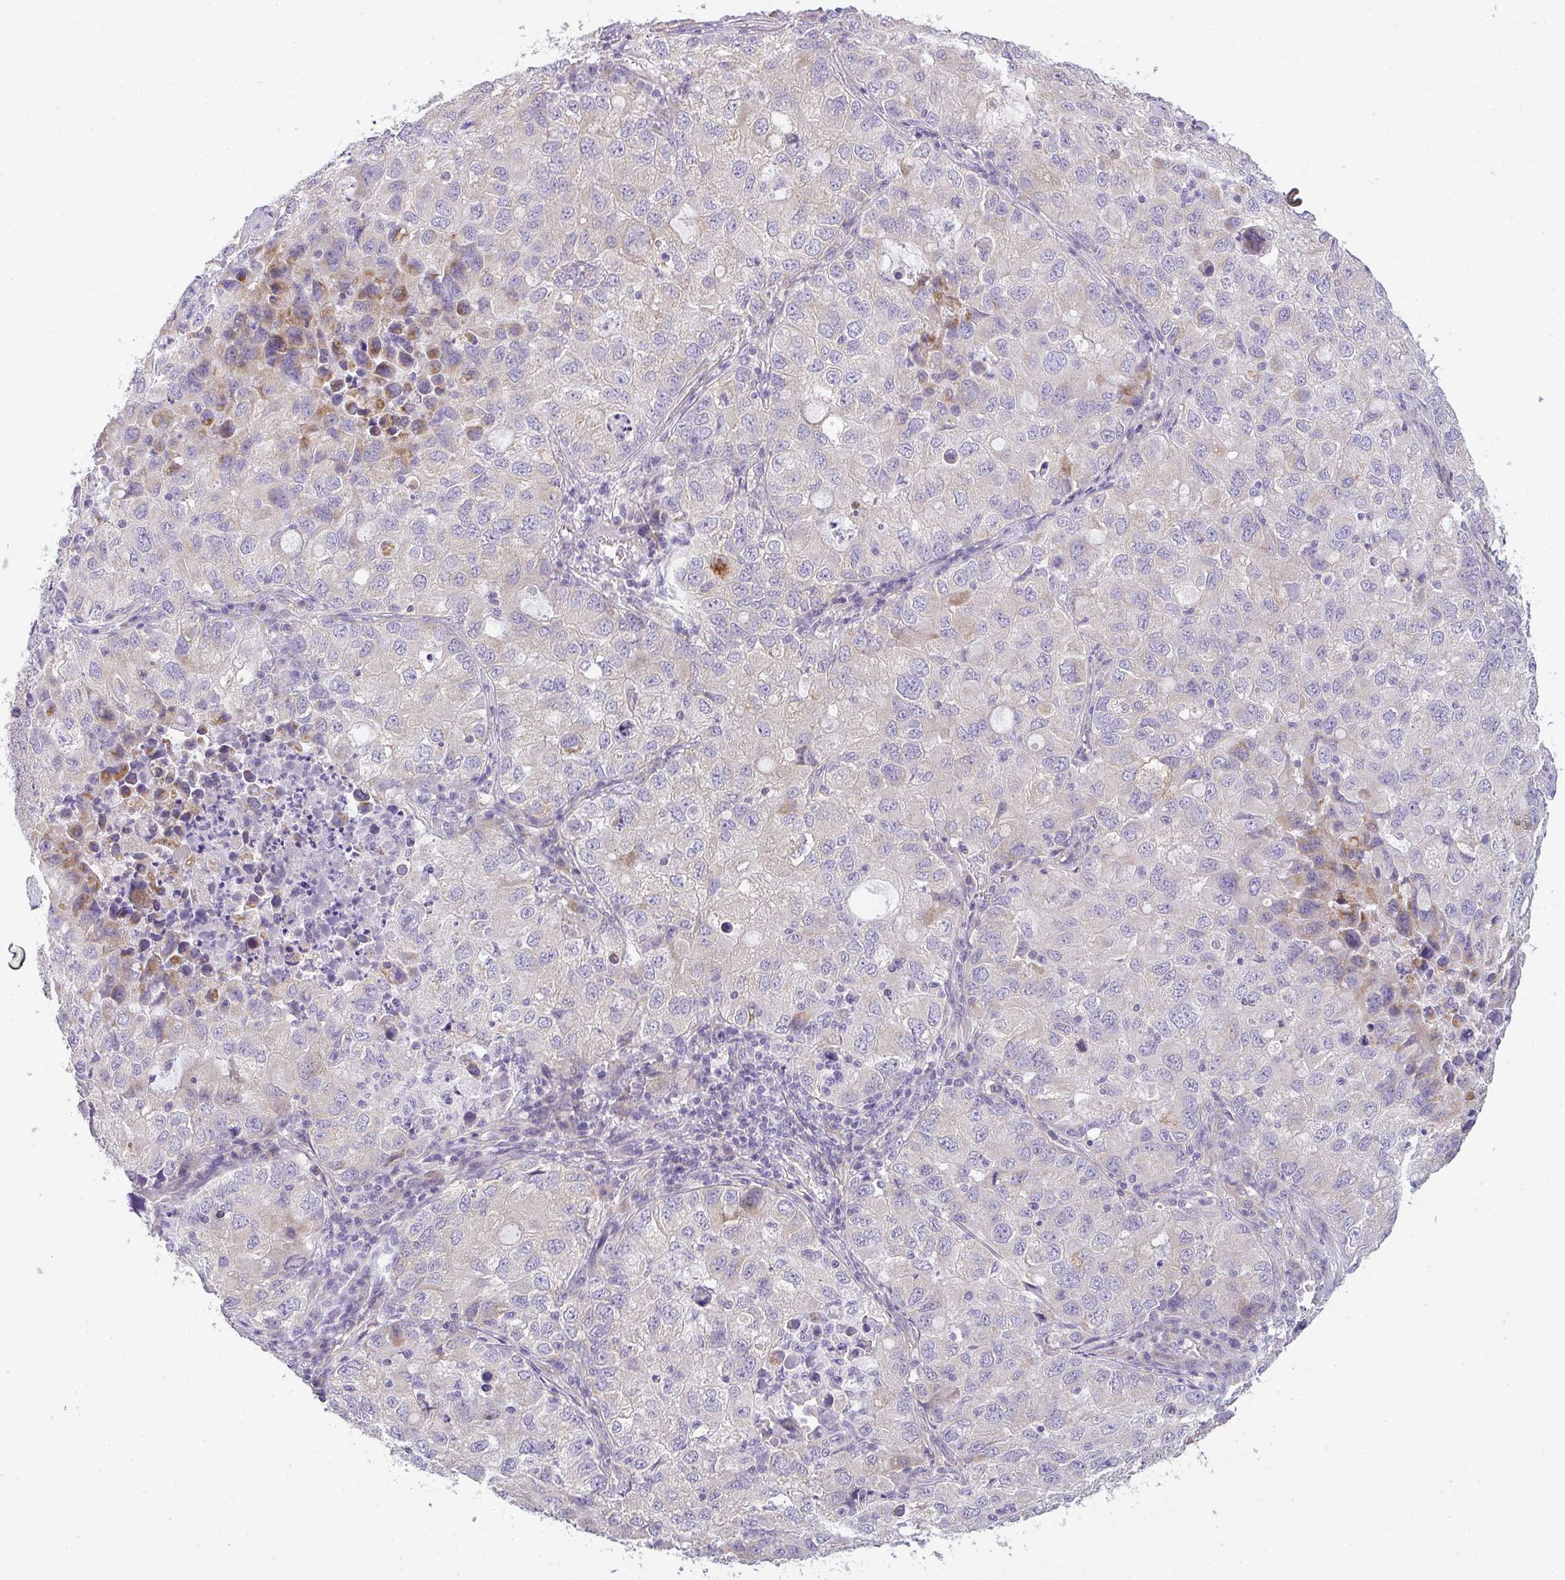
{"staining": {"intensity": "moderate", "quantity": "<25%", "location": "cytoplasmic/membranous"}, "tissue": "lung cancer", "cell_type": "Tumor cells", "image_type": "cancer", "snomed": [{"axis": "morphology", "description": "Normal morphology"}, {"axis": "morphology", "description": "Adenocarcinoma, NOS"}, {"axis": "topography", "description": "Lymph node"}, {"axis": "topography", "description": "Lung"}], "caption": "Protein expression analysis of adenocarcinoma (lung) displays moderate cytoplasmic/membranous positivity in approximately <25% of tumor cells.", "gene": "FILIP1", "patient": {"sex": "female", "age": 51}}